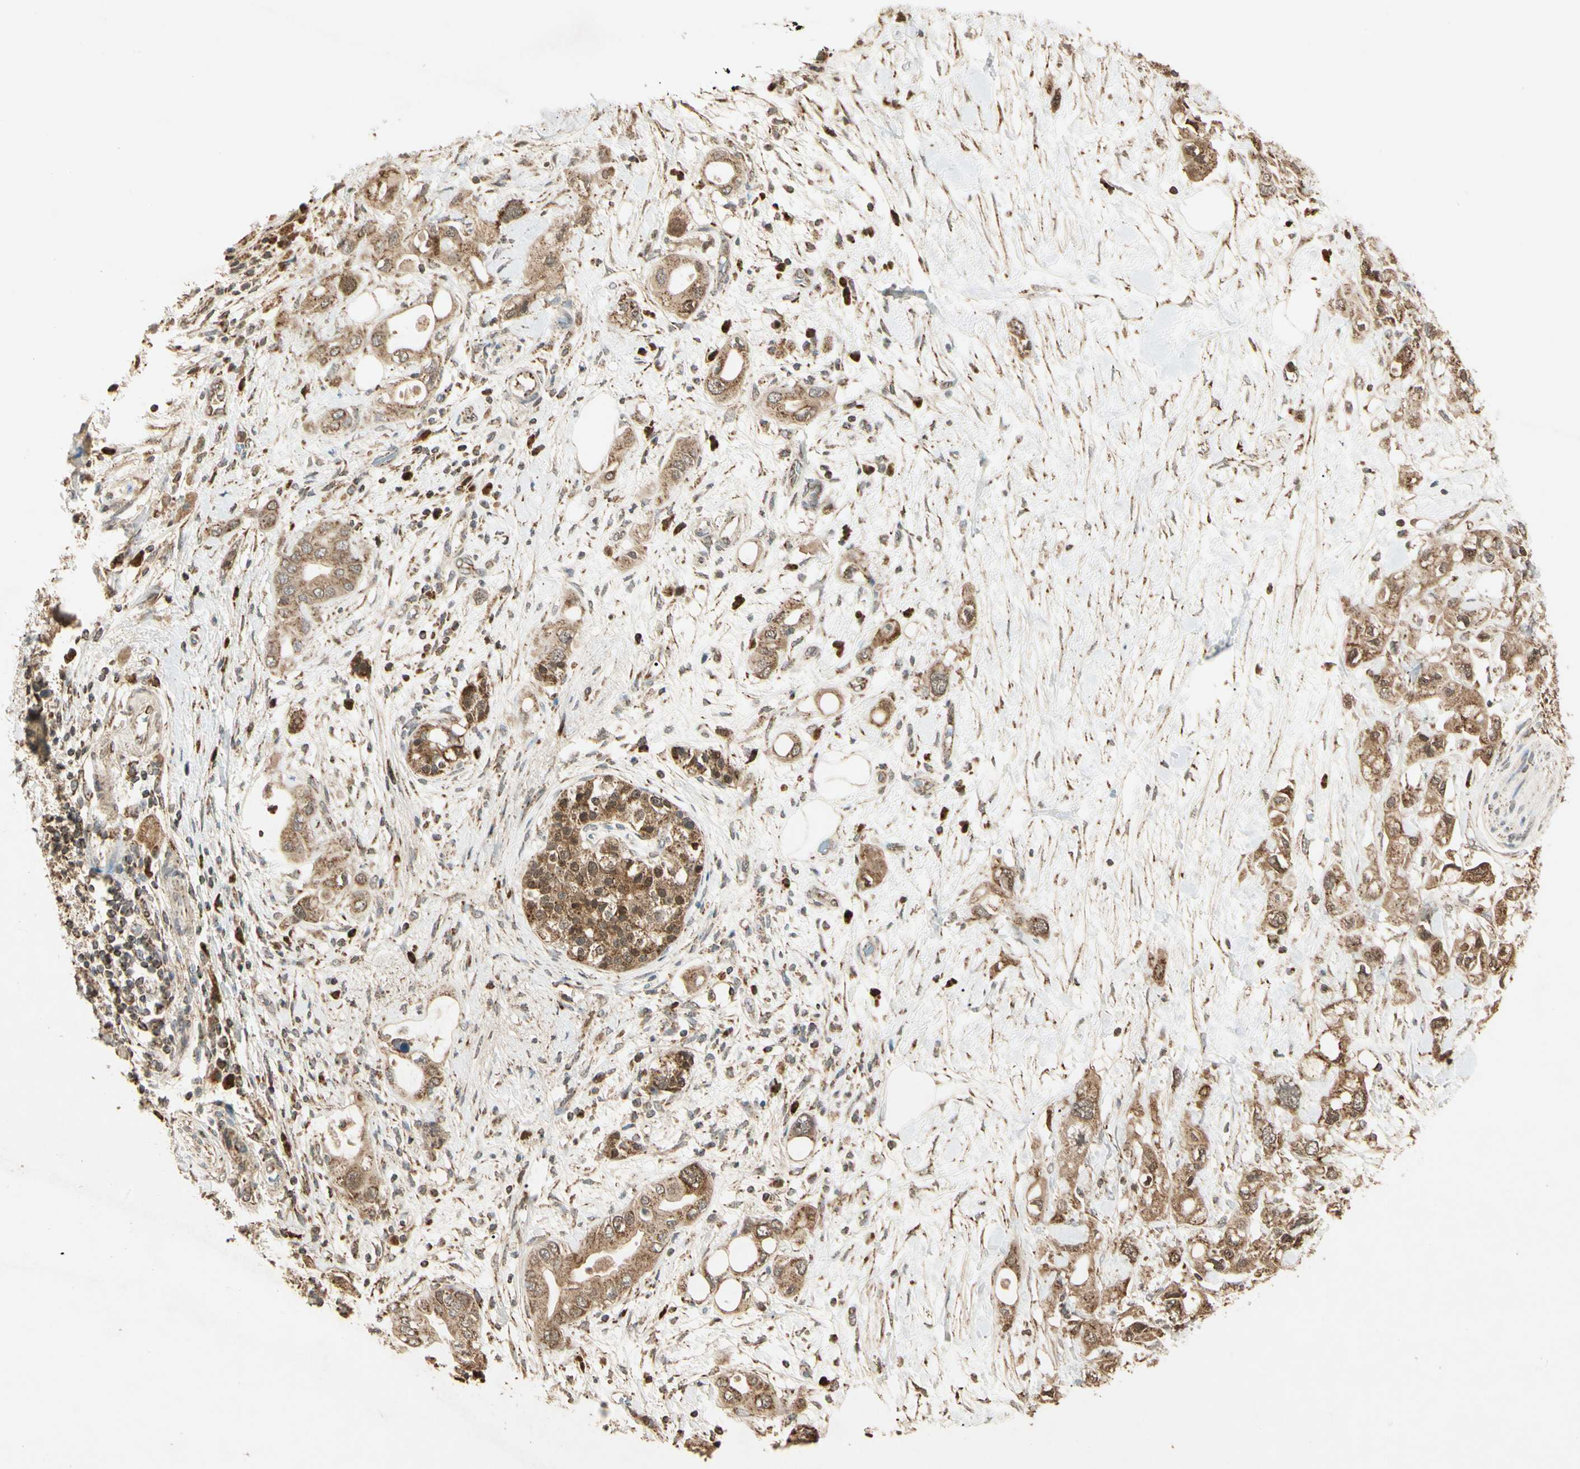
{"staining": {"intensity": "moderate", "quantity": ">75%", "location": "cytoplasmic/membranous"}, "tissue": "pancreatic cancer", "cell_type": "Tumor cells", "image_type": "cancer", "snomed": [{"axis": "morphology", "description": "Adenocarcinoma, NOS"}, {"axis": "topography", "description": "Pancreas"}], "caption": "Pancreatic cancer stained with a protein marker reveals moderate staining in tumor cells.", "gene": "PRDX5", "patient": {"sex": "female", "age": 56}}